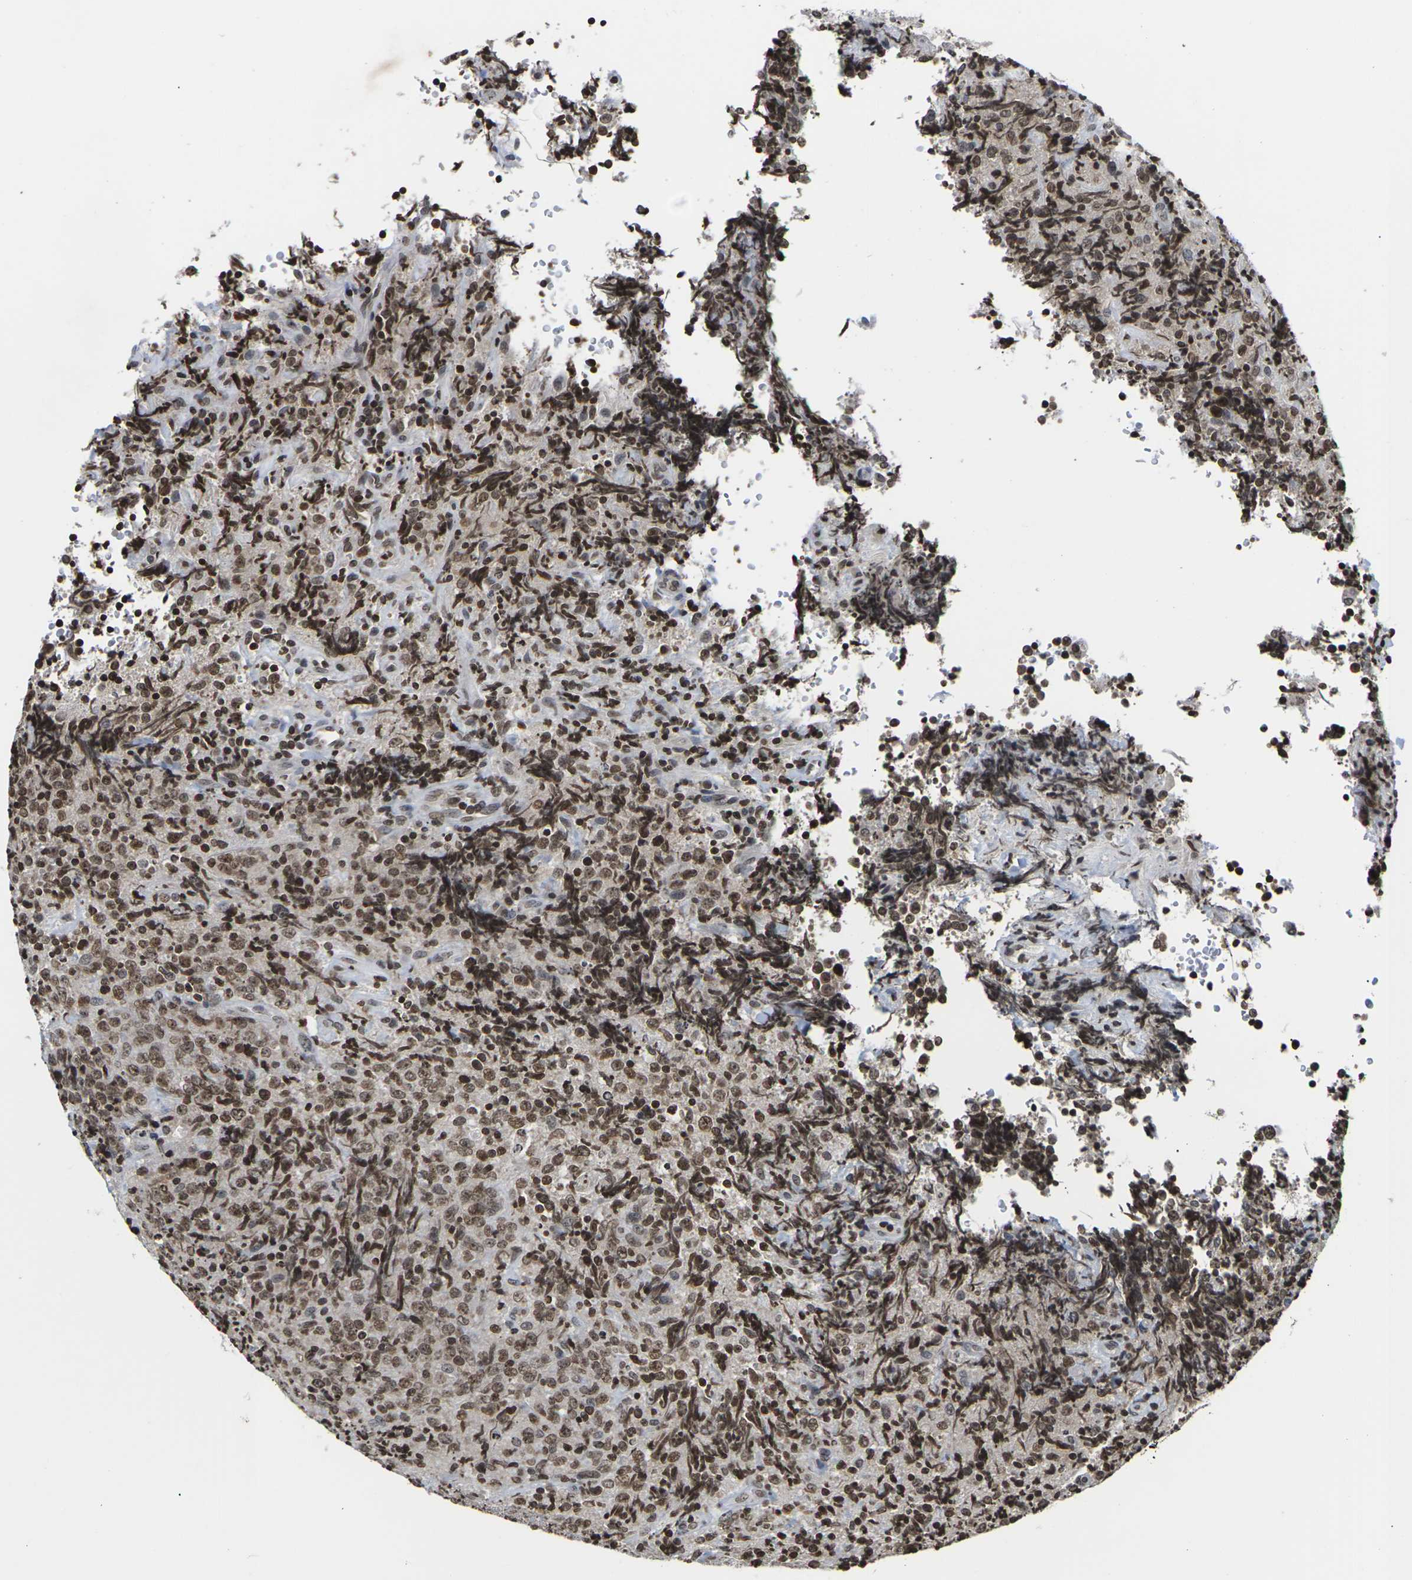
{"staining": {"intensity": "moderate", "quantity": ">75%", "location": "nuclear"}, "tissue": "lymphoma", "cell_type": "Tumor cells", "image_type": "cancer", "snomed": [{"axis": "morphology", "description": "Malignant lymphoma, non-Hodgkin's type, High grade"}, {"axis": "topography", "description": "Tonsil"}], "caption": "Tumor cells display moderate nuclear expression in approximately >75% of cells in malignant lymphoma, non-Hodgkin's type (high-grade). The staining was performed using DAB (3,3'-diaminobenzidine), with brown indicating positive protein expression. Nuclei are stained blue with hematoxylin.", "gene": "ETV5", "patient": {"sex": "female", "age": 36}}